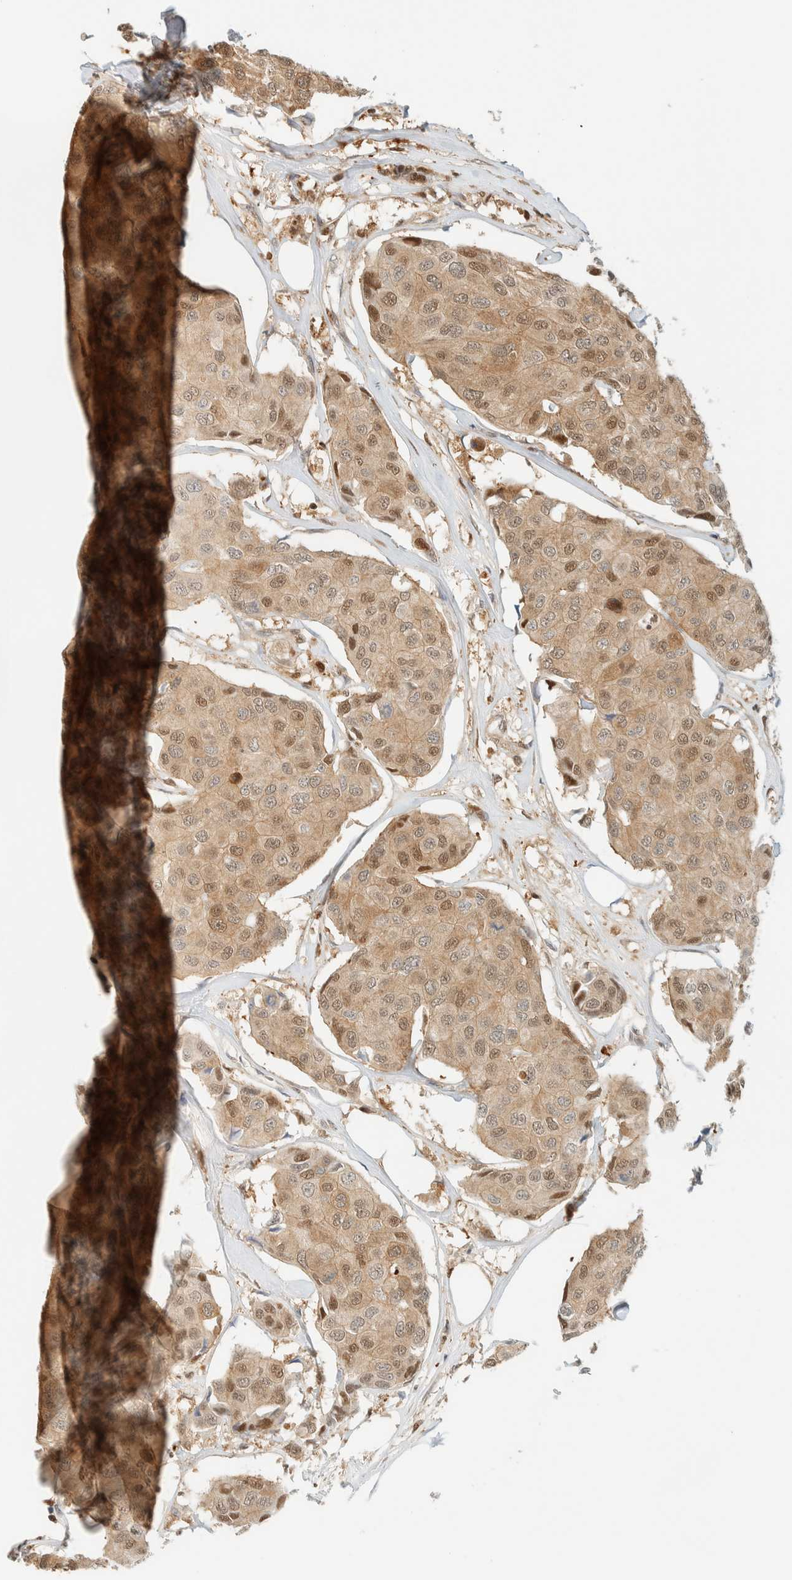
{"staining": {"intensity": "weak", "quantity": ">75%", "location": "cytoplasmic/membranous,nuclear"}, "tissue": "breast cancer", "cell_type": "Tumor cells", "image_type": "cancer", "snomed": [{"axis": "morphology", "description": "Duct carcinoma"}, {"axis": "topography", "description": "Breast"}], "caption": "Breast cancer stained for a protein (brown) shows weak cytoplasmic/membranous and nuclear positive staining in approximately >75% of tumor cells.", "gene": "ZBTB37", "patient": {"sex": "female", "age": 80}}